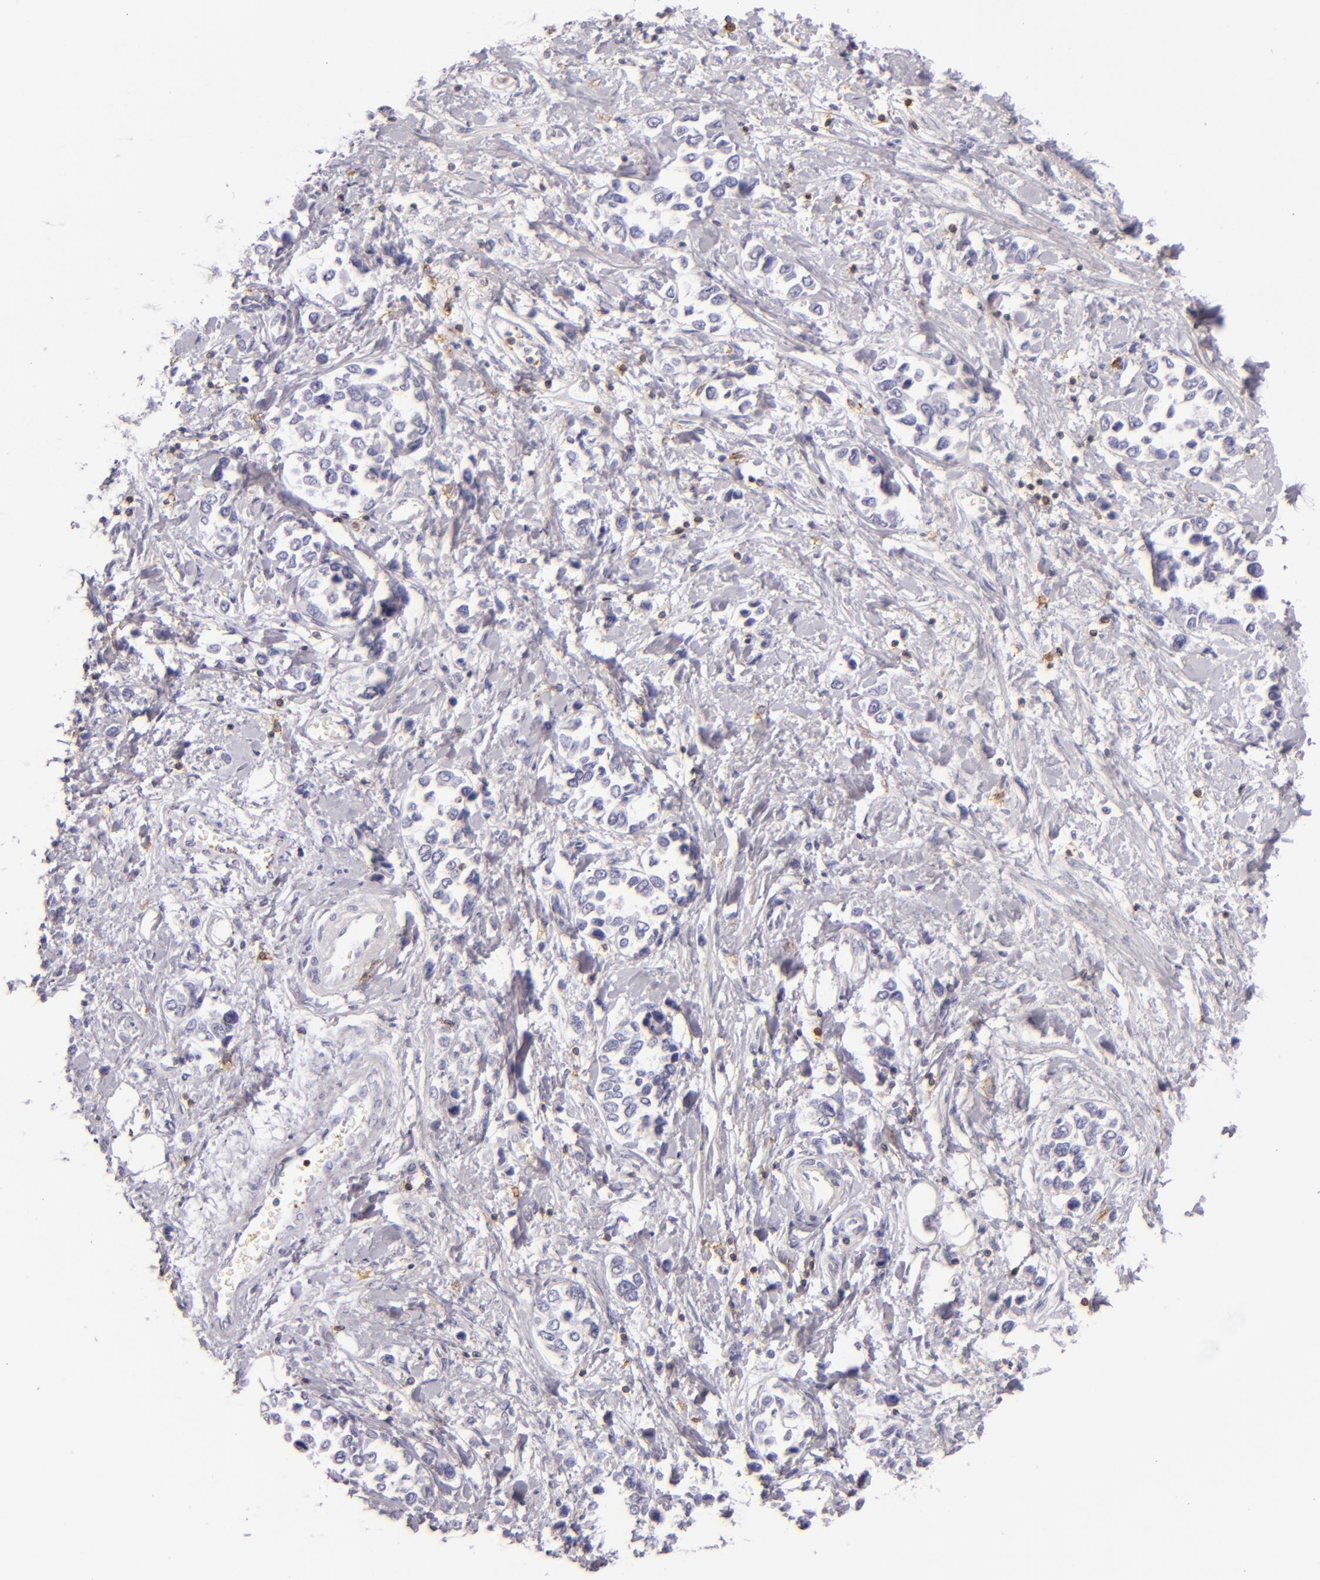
{"staining": {"intensity": "negative", "quantity": "none", "location": "none"}, "tissue": "stomach cancer", "cell_type": "Tumor cells", "image_type": "cancer", "snomed": [{"axis": "morphology", "description": "Adenocarcinoma, NOS"}, {"axis": "topography", "description": "Stomach, upper"}], "caption": "A histopathology image of stomach cancer stained for a protein displays no brown staining in tumor cells.", "gene": "LAT", "patient": {"sex": "male", "age": 76}}